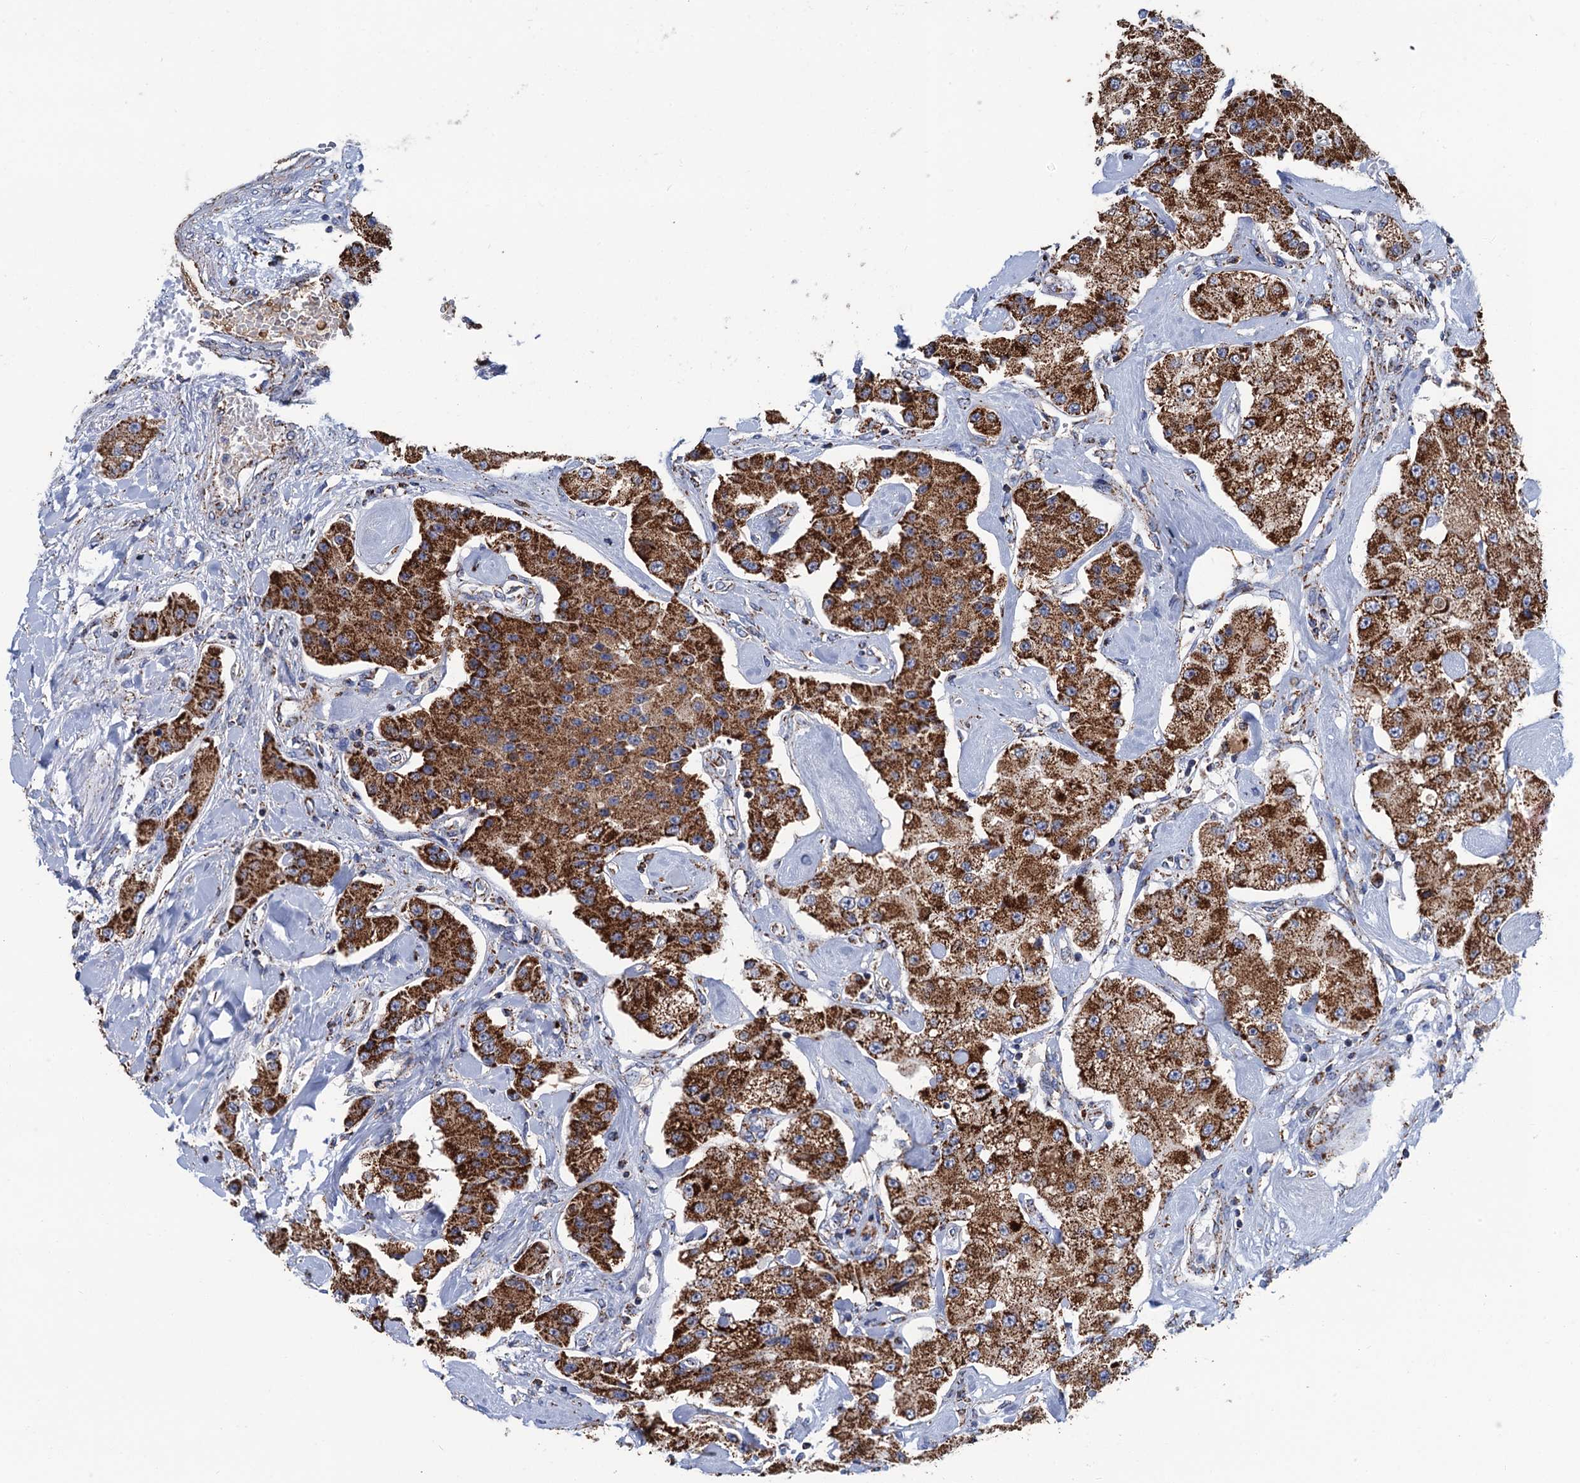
{"staining": {"intensity": "strong", "quantity": ">75%", "location": "cytoplasmic/membranous"}, "tissue": "carcinoid", "cell_type": "Tumor cells", "image_type": "cancer", "snomed": [{"axis": "morphology", "description": "Carcinoid, malignant, NOS"}, {"axis": "topography", "description": "Pancreas"}], "caption": "High-power microscopy captured an immunohistochemistry micrograph of carcinoid (malignant), revealing strong cytoplasmic/membranous expression in approximately >75% of tumor cells.", "gene": "IVD", "patient": {"sex": "male", "age": 41}}